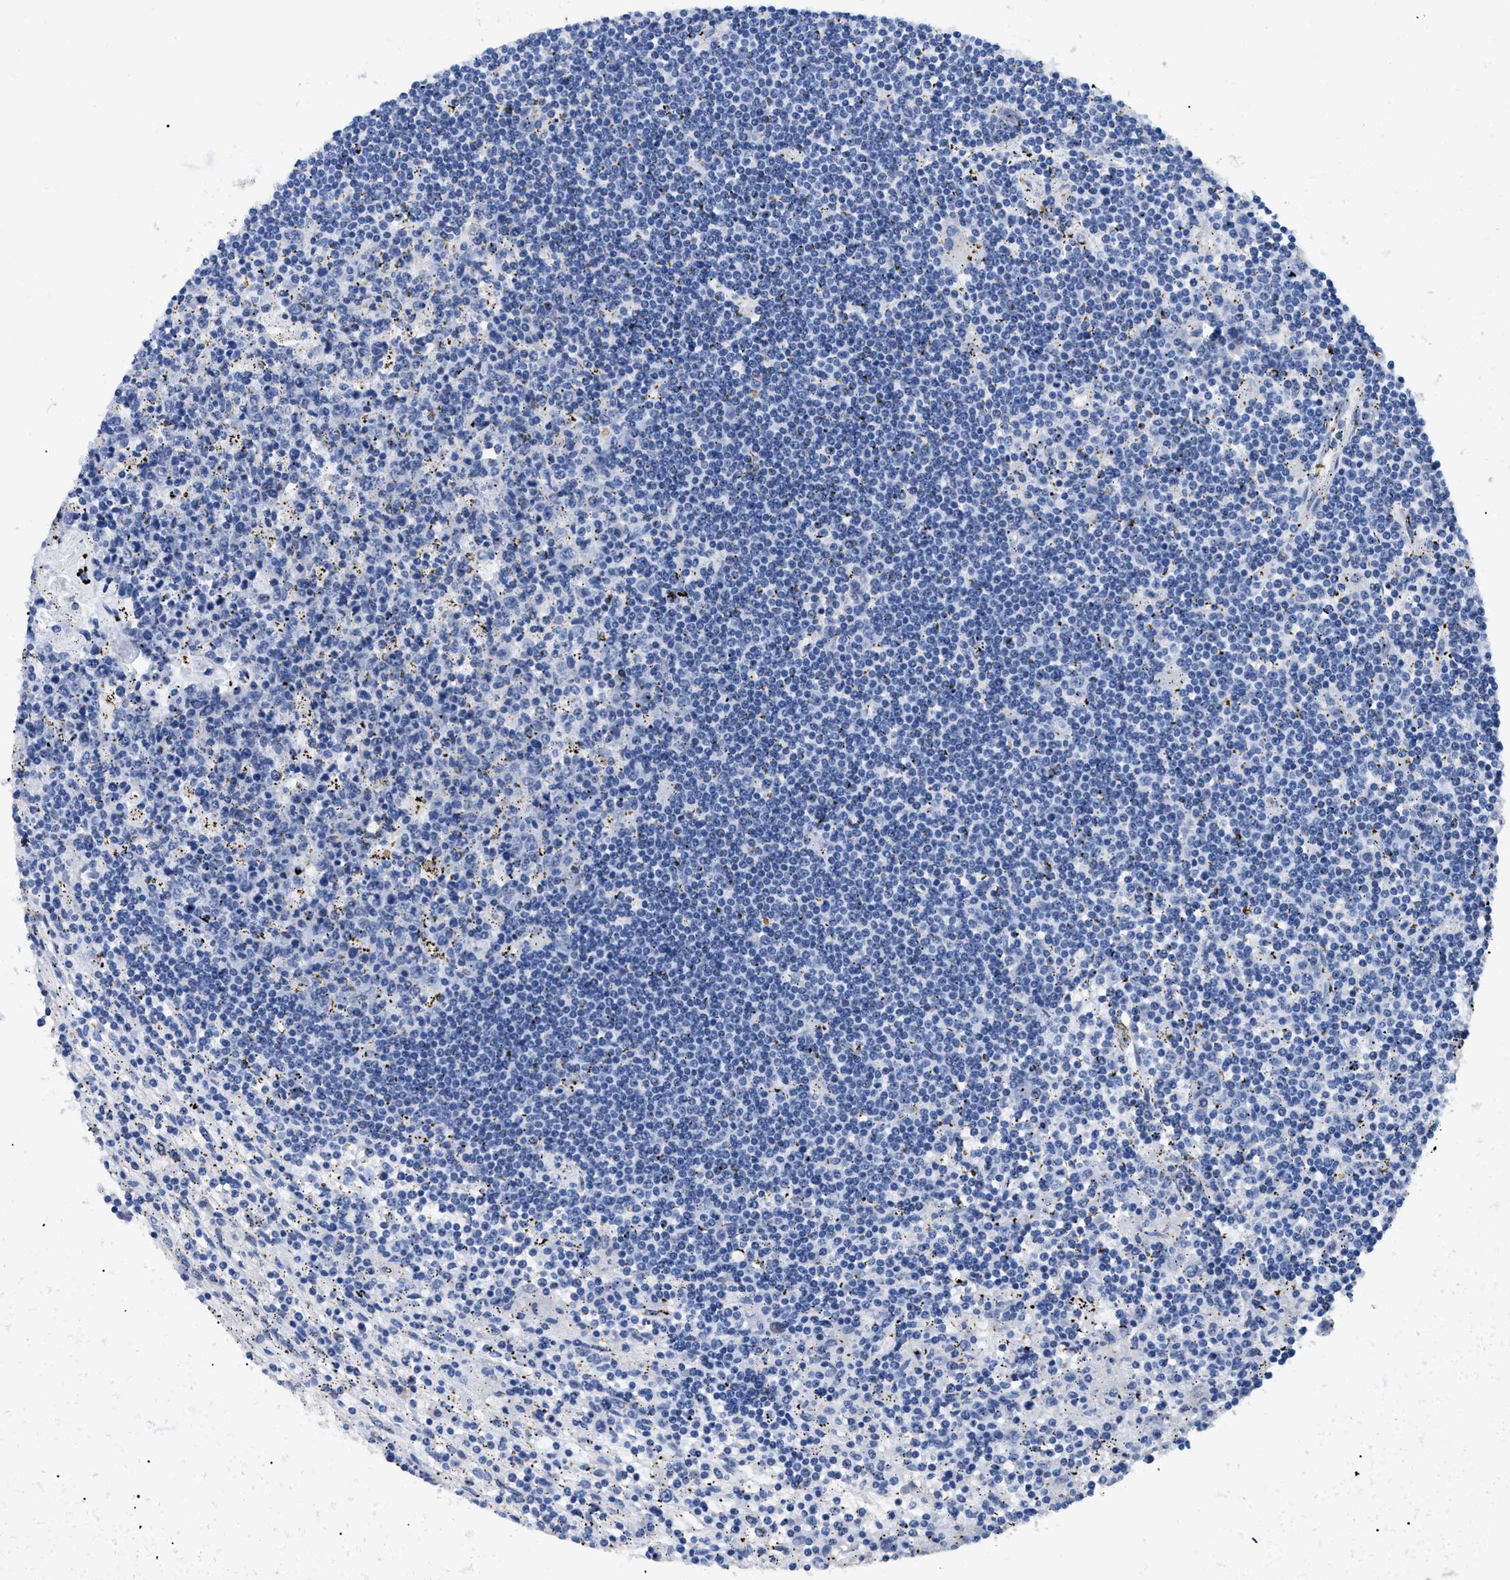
{"staining": {"intensity": "negative", "quantity": "none", "location": "none"}, "tissue": "lymphoma", "cell_type": "Tumor cells", "image_type": "cancer", "snomed": [{"axis": "morphology", "description": "Malignant lymphoma, non-Hodgkin's type, Low grade"}, {"axis": "topography", "description": "Spleen"}], "caption": "Human lymphoma stained for a protein using immunohistochemistry exhibits no expression in tumor cells.", "gene": "TMEM68", "patient": {"sex": "male", "age": 76}}